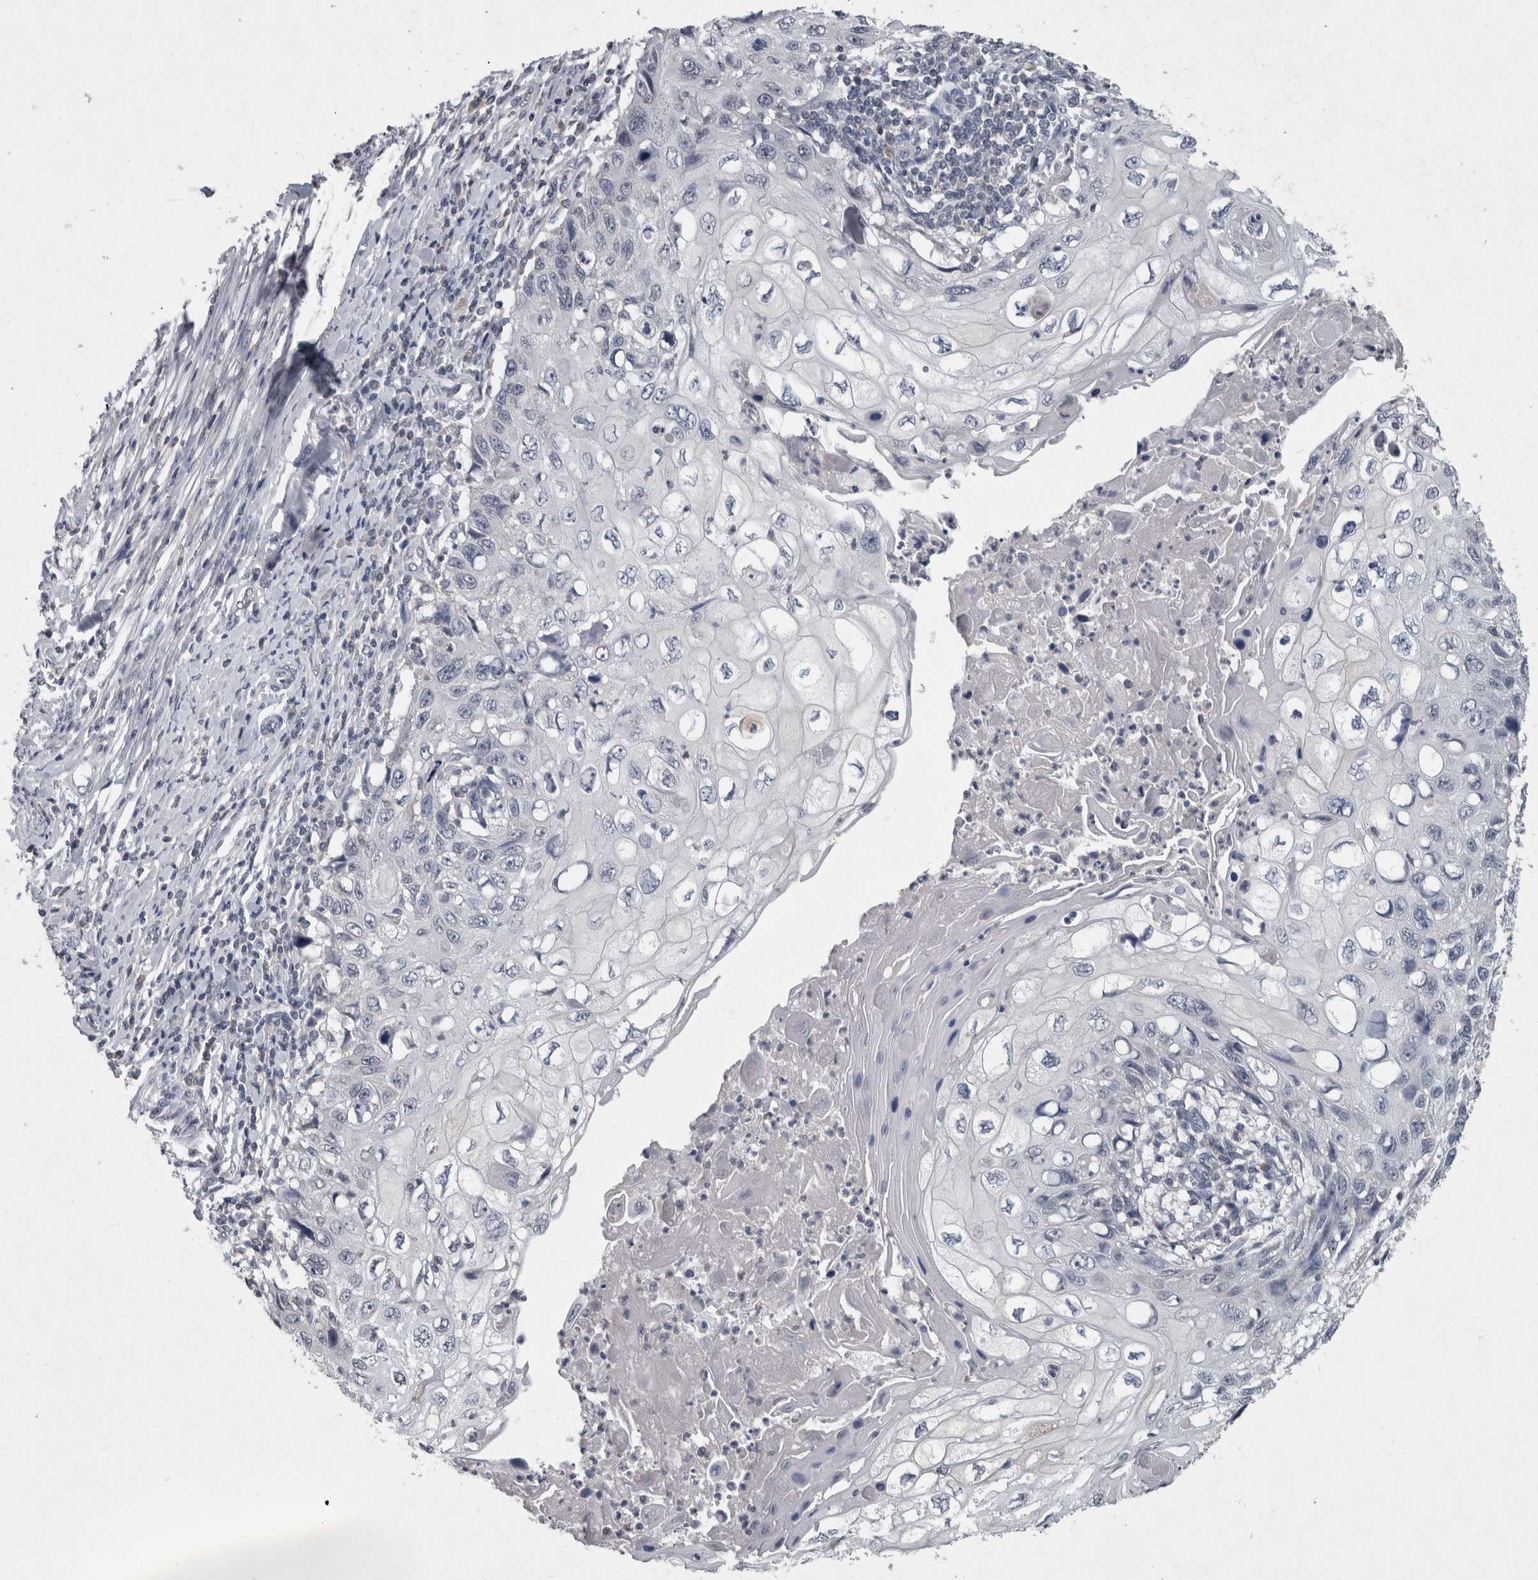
{"staining": {"intensity": "negative", "quantity": "none", "location": "none"}, "tissue": "cervical cancer", "cell_type": "Tumor cells", "image_type": "cancer", "snomed": [{"axis": "morphology", "description": "Squamous cell carcinoma, NOS"}, {"axis": "topography", "description": "Cervix"}], "caption": "This is a micrograph of immunohistochemistry staining of cervical squamous cell carcinoma, which shows no positivity in tumor cells.", "gene": "WNT7A", "patient": {"sex": "female", "age": 70}}